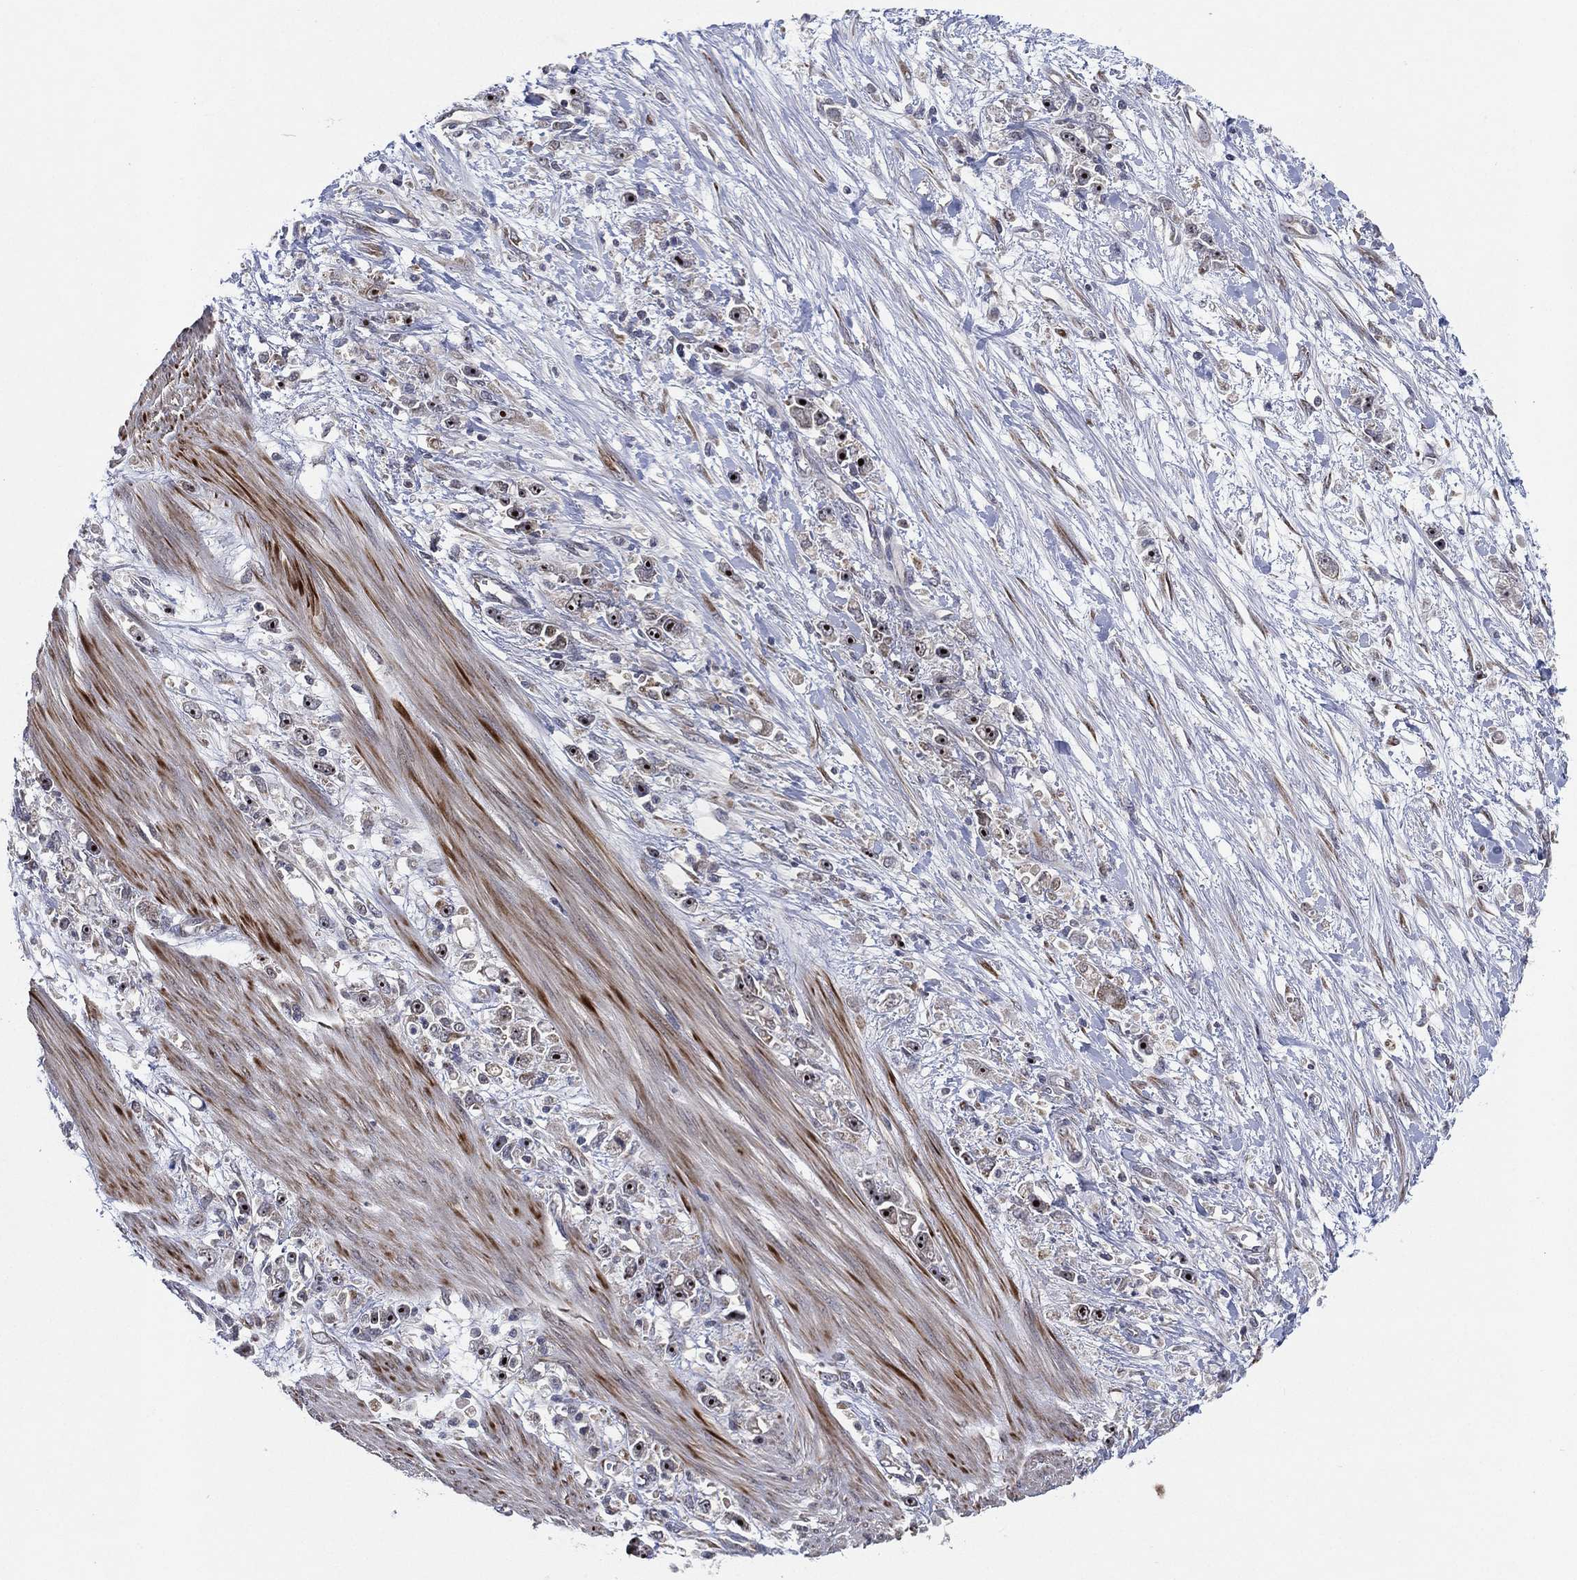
{"staining": {"intensity": "negative", "quantity": "none", "location": "none"}, "tissue": "stomach cancer", "cell_type": "Tumor cells", "image_type": "cancer", "snomed": [{"axis": "morphology", "description": "Adenocarcinoma, NOS"}, {"axis": "topography", "description": "Stomach"}], "caption": "This histopathology image is of stomach cancer stained with IHC to label a protein in brown with the nuclei are counter-stained blue. There is no positivity in tumor cells.", "gene": "FAM104A", "patient": {"sex": "female", "age": 59}}